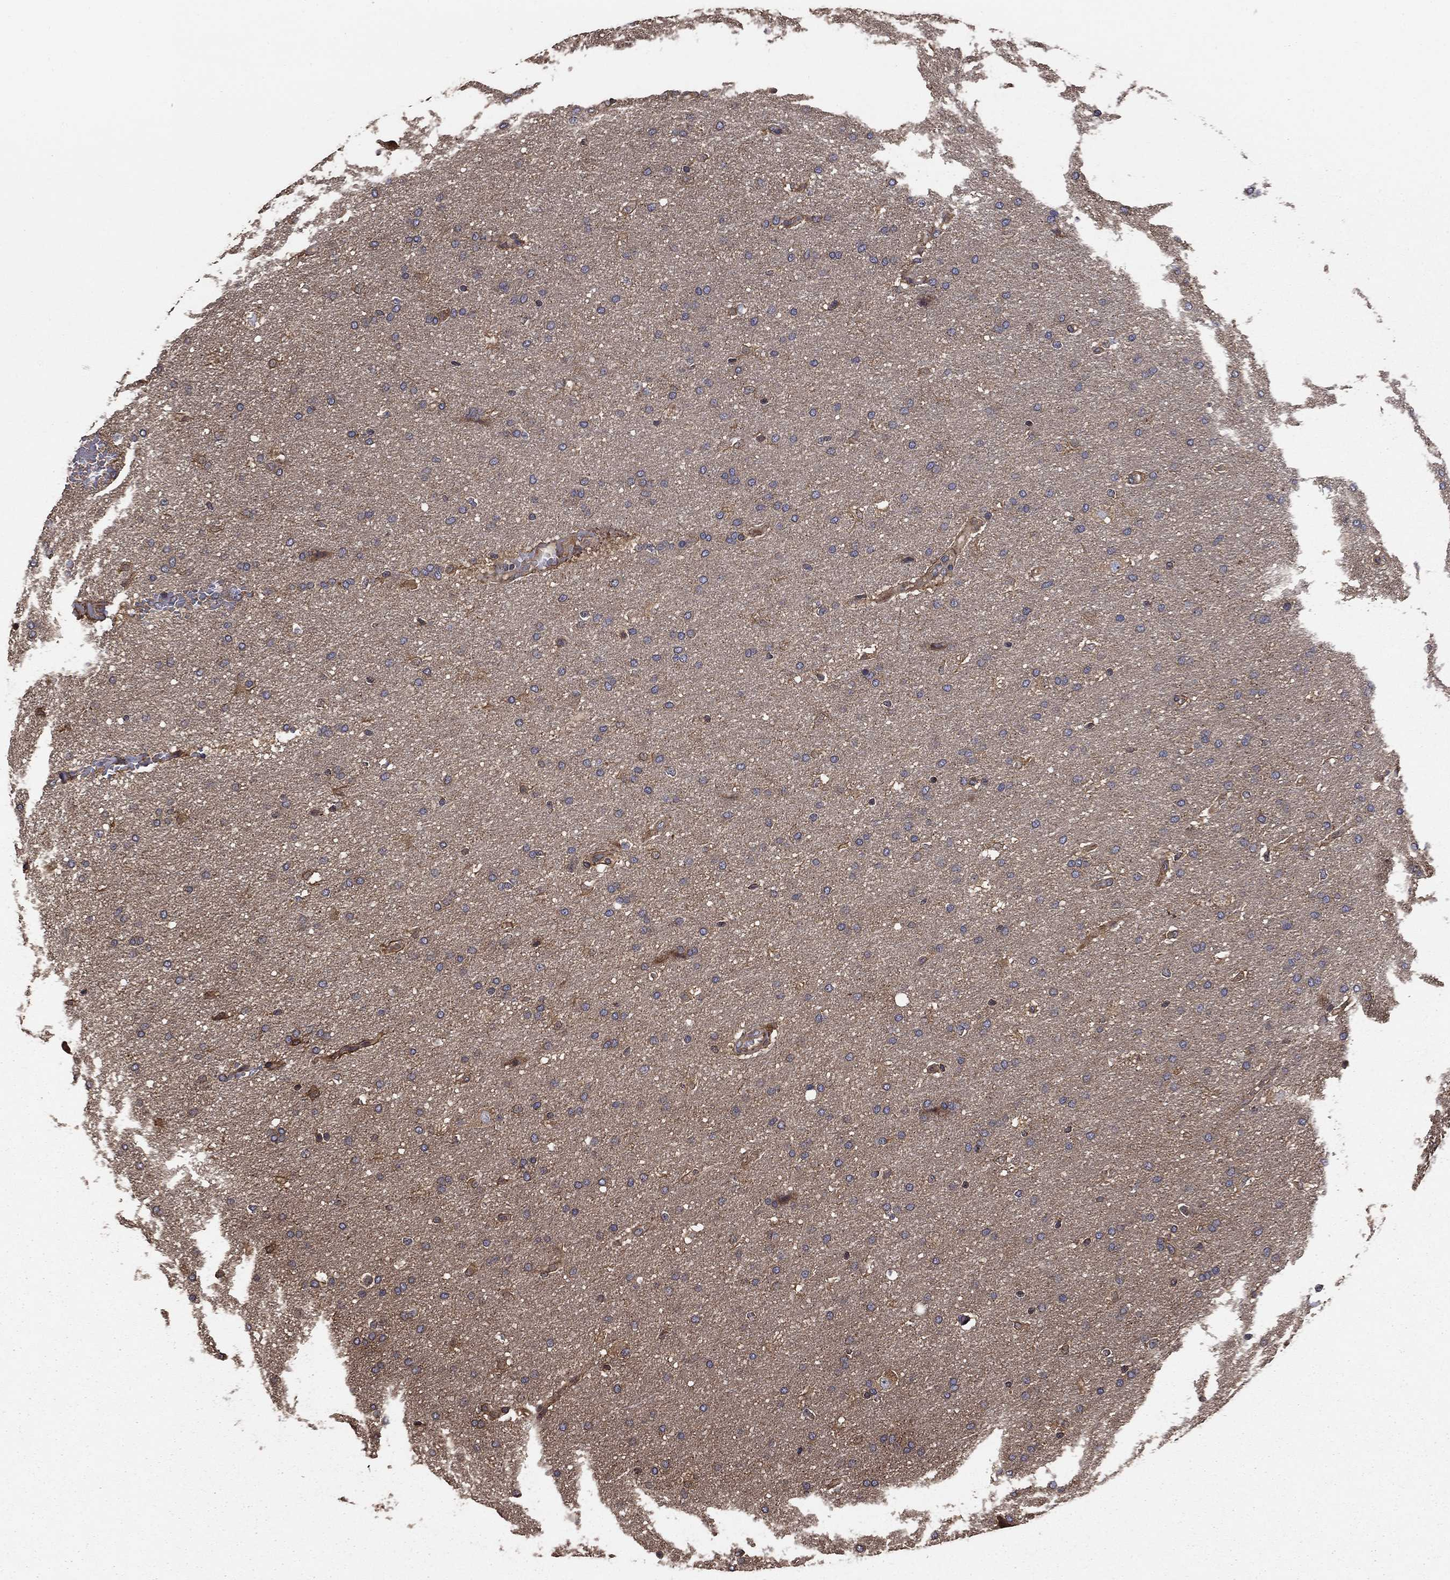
{"staining": {"intensity": "negative", "quantity": "none", "location": "none"}, "tissue": "glioma", "cell_type": "Tumor cells", "image_type": "cancer", "snomed": [{"axis": "morphology", "description": "Glioma, malignant, Low grade"}, {"axis": "topography", "description": "Brain"}], "caption": "Immunohistochemistry (IHC) photomicrograph of neoplastic tissue: human low-grade glioma (malignant) stained with DAB reveals no significant protein positivity in tumor cells. Nuclei are stained in blue.", "gene": "BABAM2", "patient": {"sex": "female", "age": 37}}